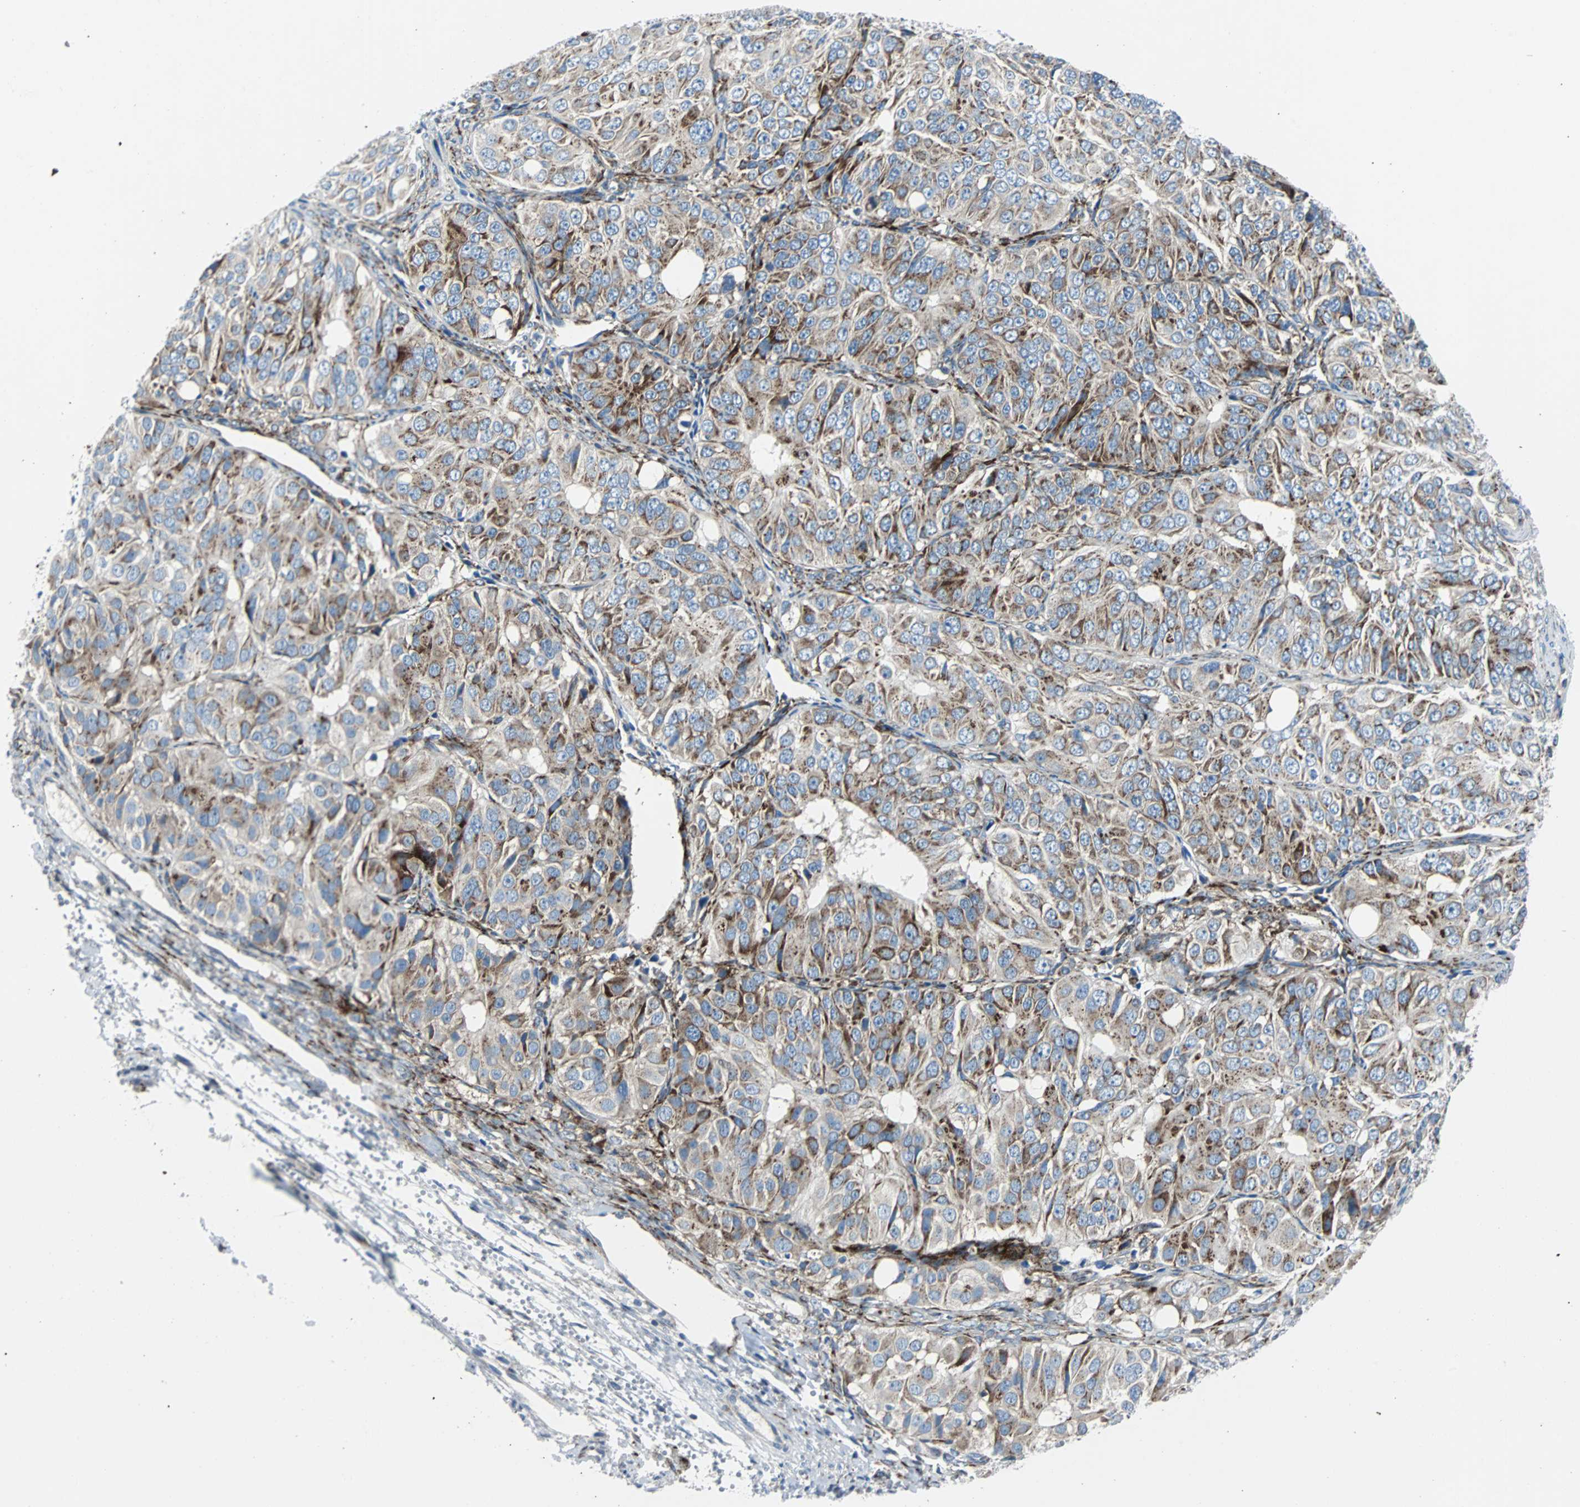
{"staining": {"intensity": "moderate", "quantity": ">75%", "location": "cytoplasmic/membranous"}, "tissue": "ovarian cancer", "cell_type": "Tumor cells", "image_type": "cancer", "snomed": [{"axis": "morphology", "description": "Carcinoma, endometroid"}, {"axis": "topography", "description": "Ovary"}], "caption": "A high-resolution micrograph shows immunohistochemistry (IHC) staining of endometroid carcinoma (ovarian), which reveals moderate cytoplasmic/membranous positivity in about >75% of tumor cells.", "gene": "BBC3", "patient": {"sex": "female", "age": 51}}